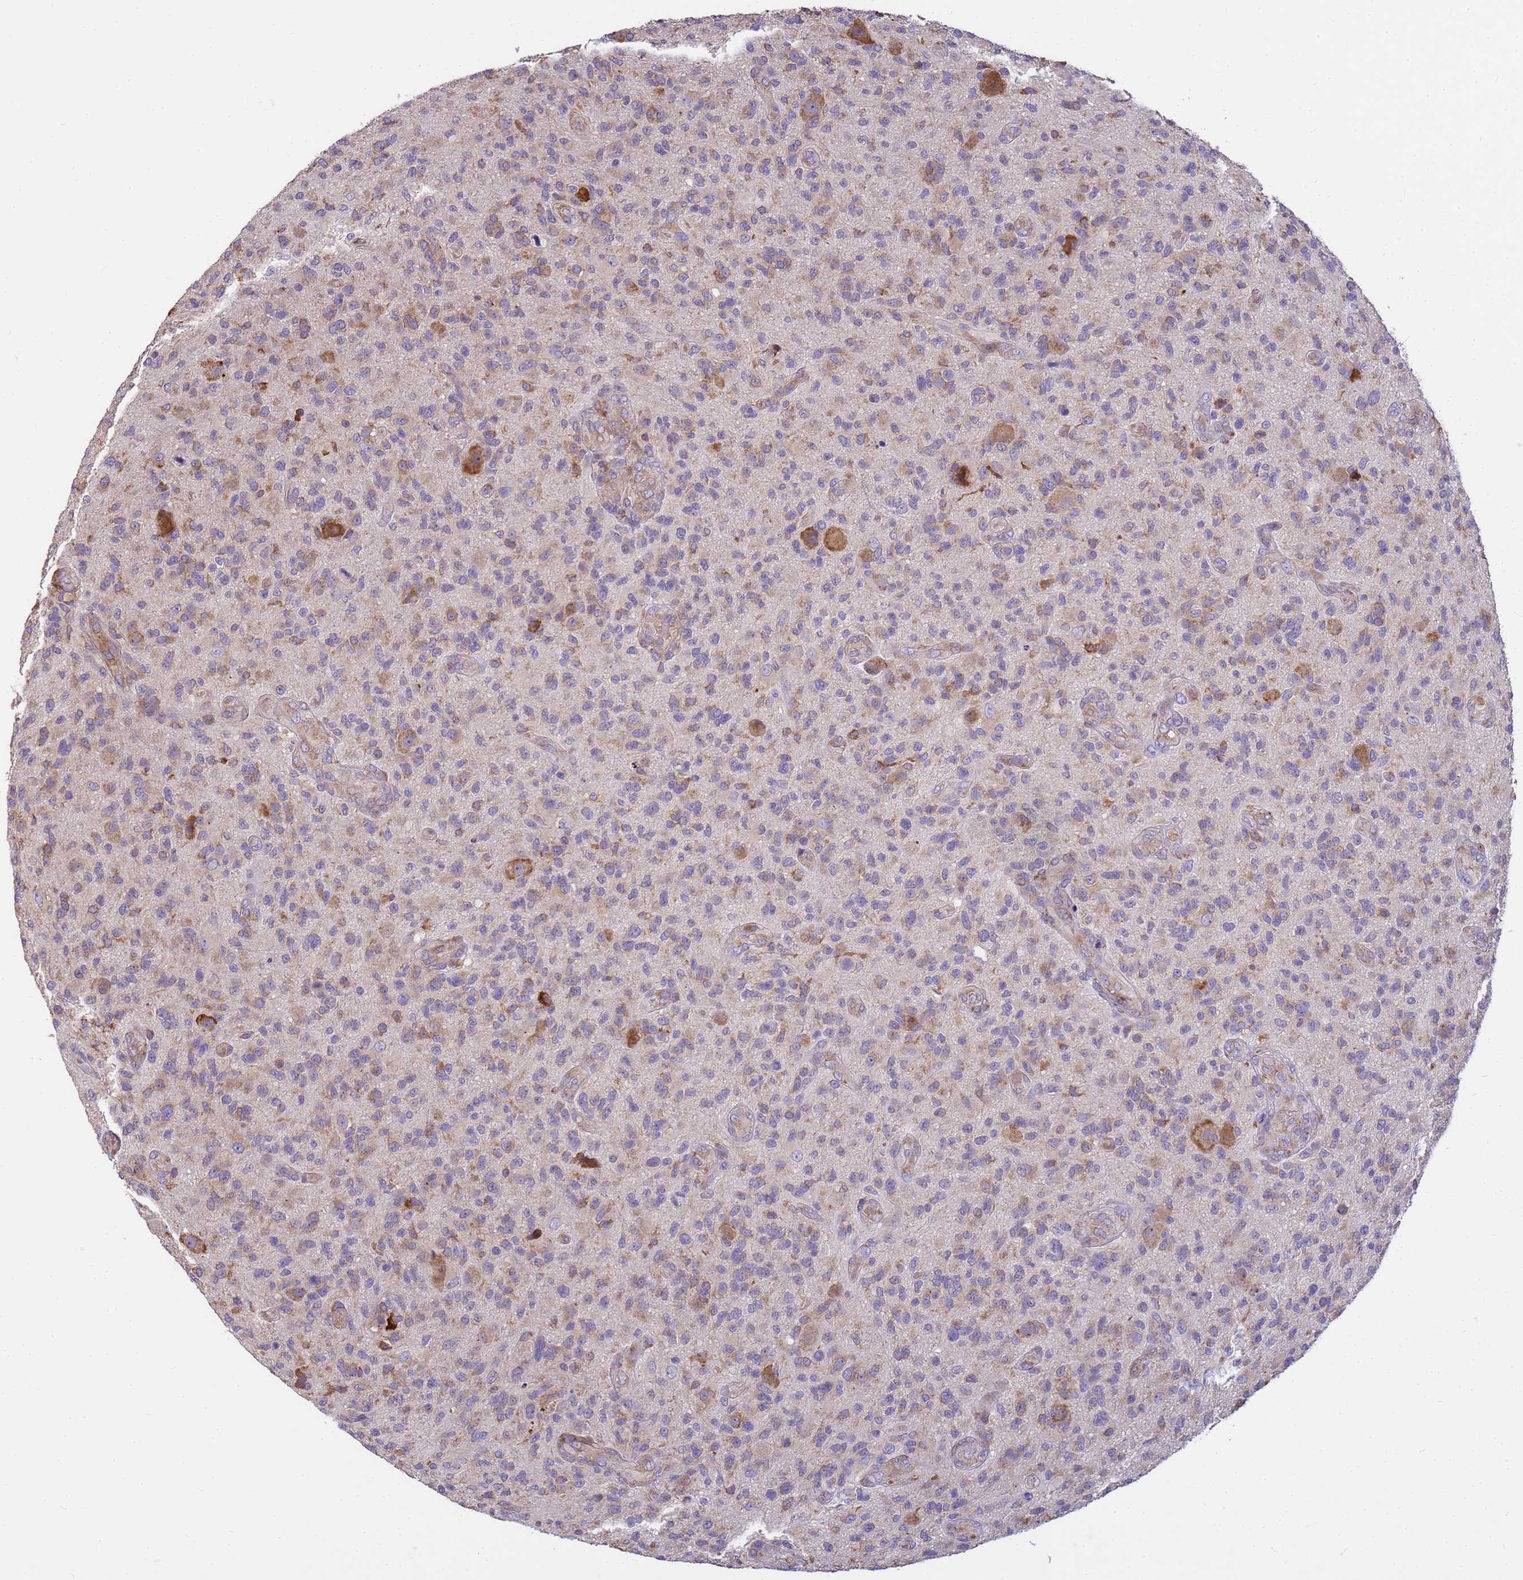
{"staining": {"intensity": "weak", "quantity": "25%-75%", "location": "cytoplasmic/membranous"}, "tissue": "glioma", "cell_type": "Tumor cells", "image_type": "cancer", "snomed": [{"axis": "morphology", "description": "Glioma, malignant, High grade"}, {"axis": "topography", "description": "Brain"}], "caption": "Malignant high-grade glioma stained with DAB immunohistochemistry reveals low levels of weak cytoplasmic/membranous positivity in approximately 25%-75% of tumor cells.", "gene": "THAP5", "patient": {"sex": "male", "age": 47}}